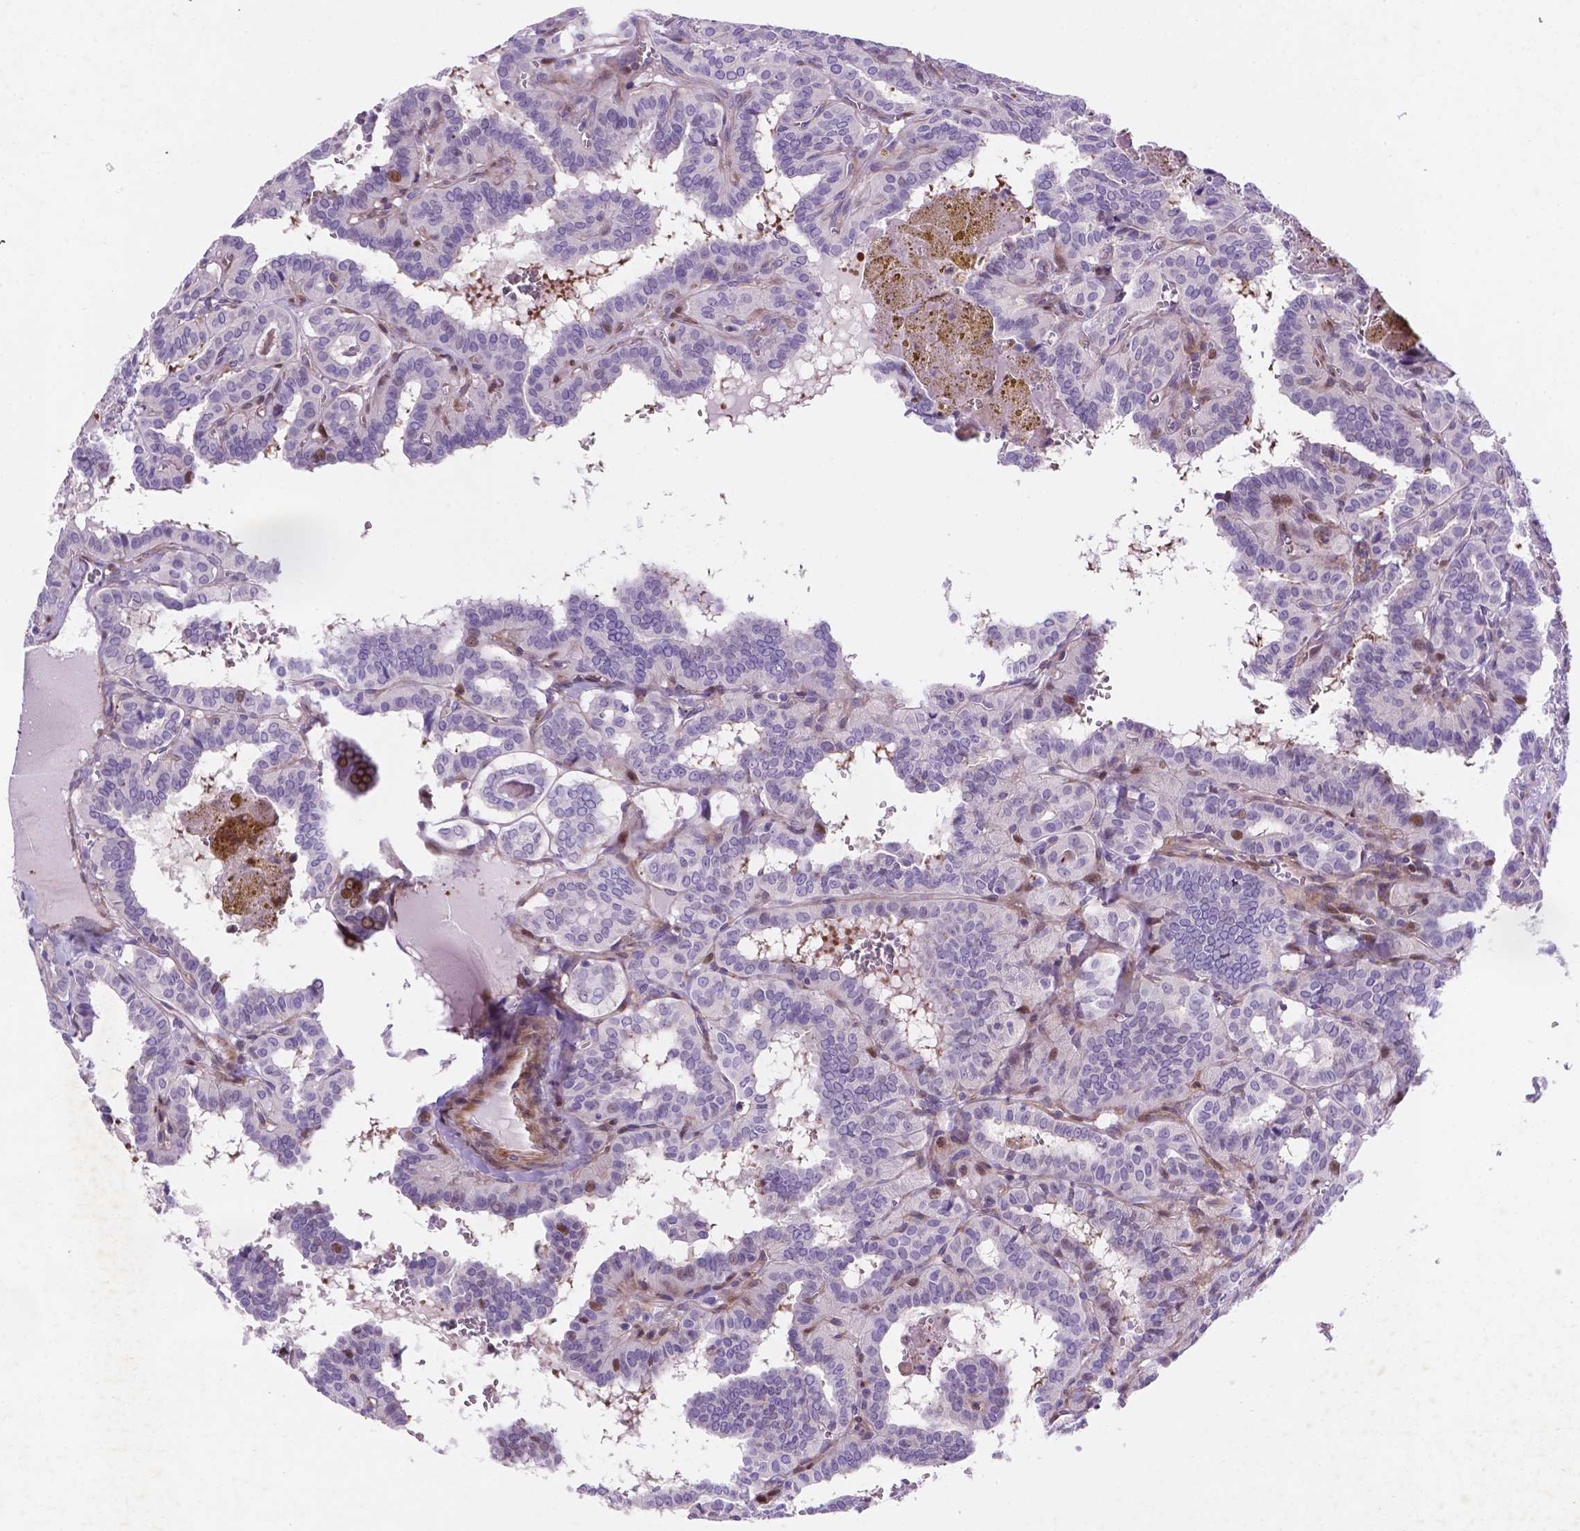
{"staining": {"intensity": "moderate", "quantity": "<25%", "location": "nuclear"}, "tissue": "thyroid cancer", "cell_type": "Tumor cells", "image_type": "cancer", "snomed": [{"axis": "morphology", "description": "Papillary adenocarcinoma, NOS"}, {"axis": "topography", "description": "Thyroid gland"}], "caption": "IHC staining of thyroid cancer (papillary adenocarcinoma), which demonstrates low levels of moderate nuclear expression in approximately <25% of tumor cells indicating moderate nuclear protein positivity. The staining was performed using DAB (brown) for protein detection and nuclei were counterstained in hematoxylin (blue).", "gene": "TM4SF20", "patient": {"sex": "female", "age": 21}}